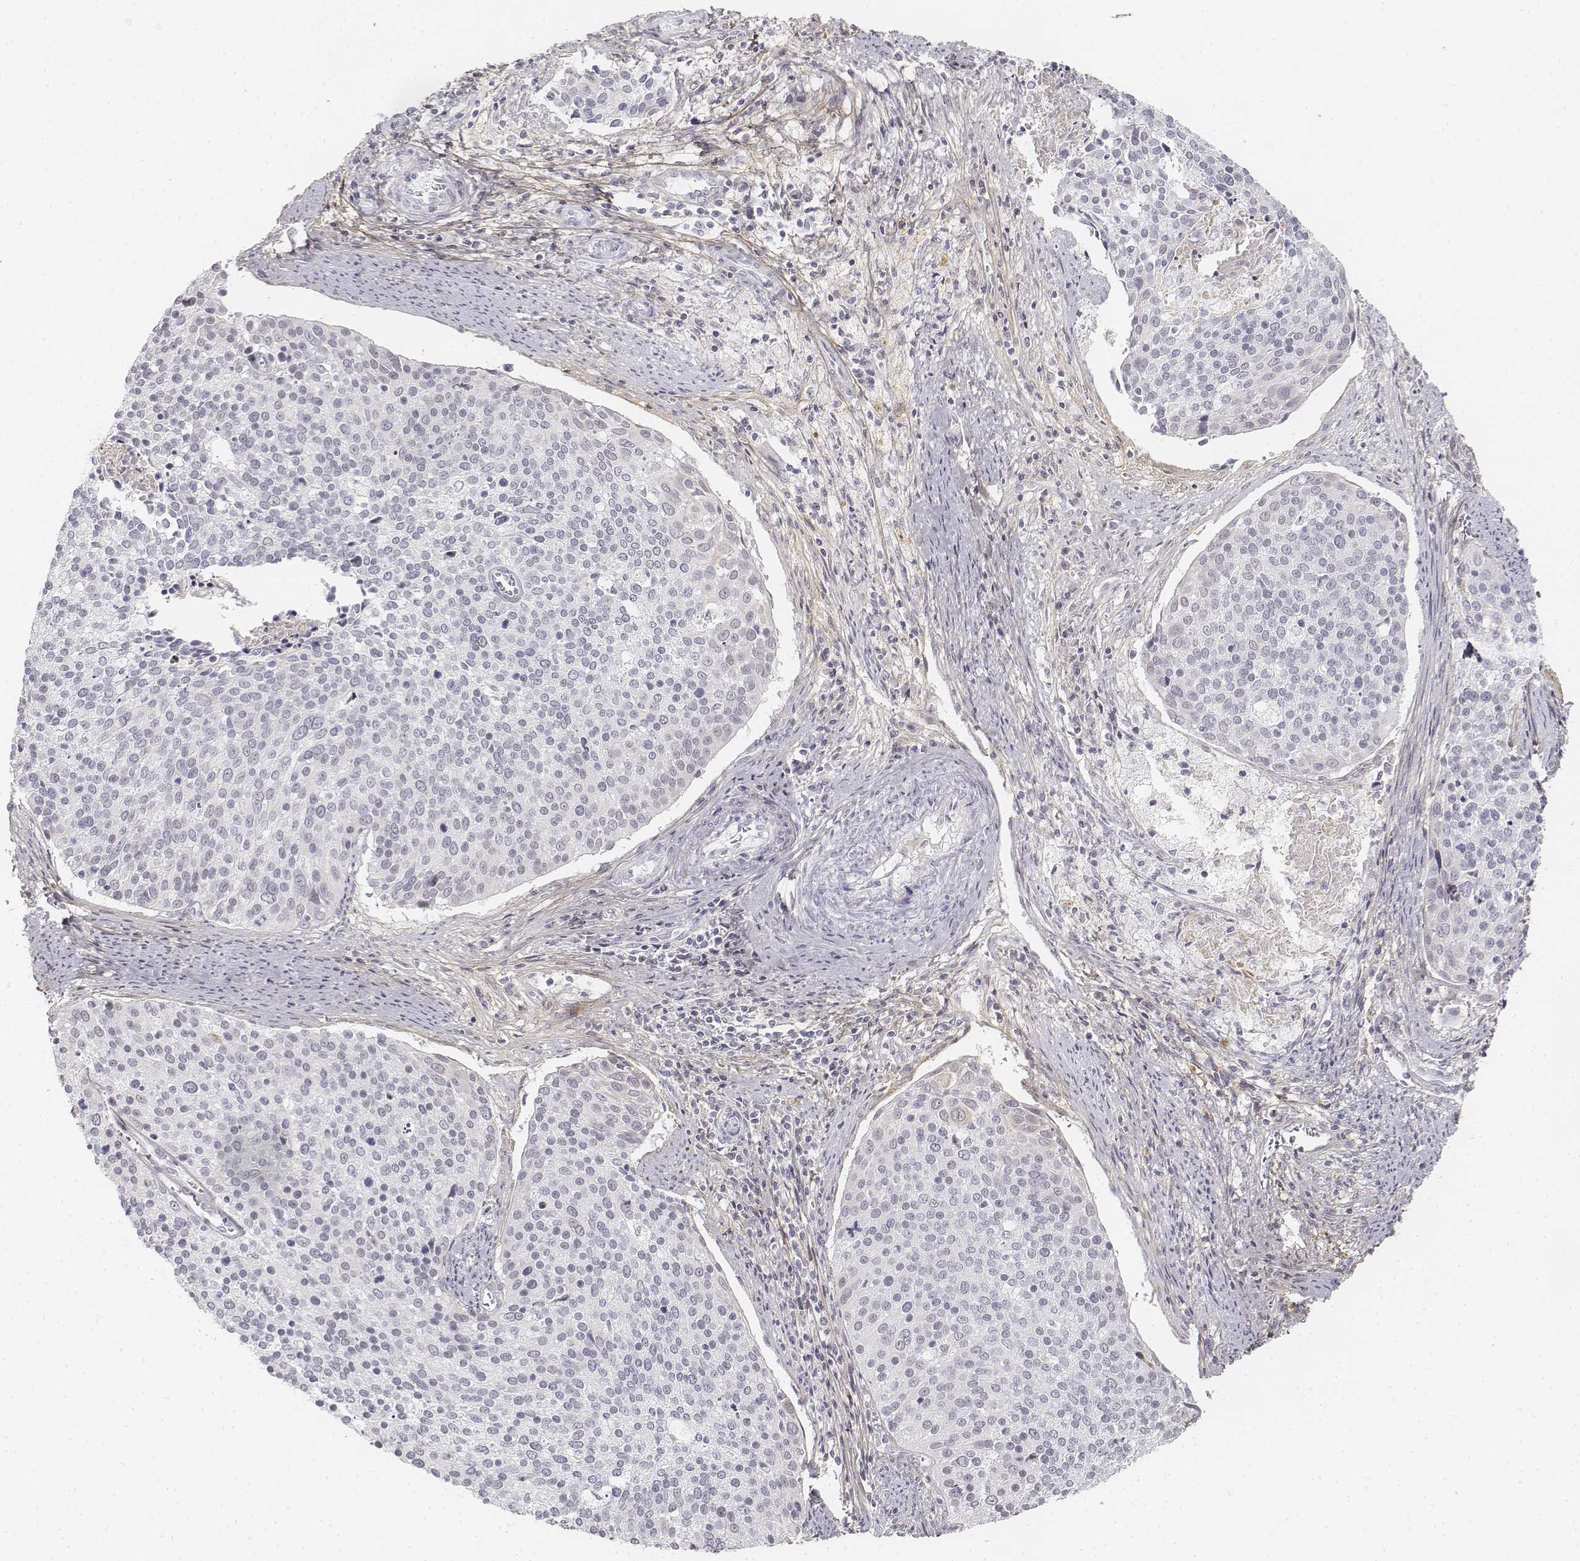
{"staining": {"intensity": "negative", "quantity": "none", "location": "none"}, "tissue": "cervical cancer", "cell_type": "Tumor cells", "image_type": "cancer", "snomed": [{"axis": "morphology", "description": "Squamous cell carcinoma, NOS"}, {"axis": "topography", "description": "Cervix"}], "caption": "Protein analysis of cervical cancer (squamous cell carcinoma) demonstrates no significant positivity in tumor cells. (Brightfield microscopy of DAB (3,3'-diaminobenzidine) immunohistochemistry at high magnification).", "gene": "KRT84", "patient": {"sex": "female", "age": 39}}